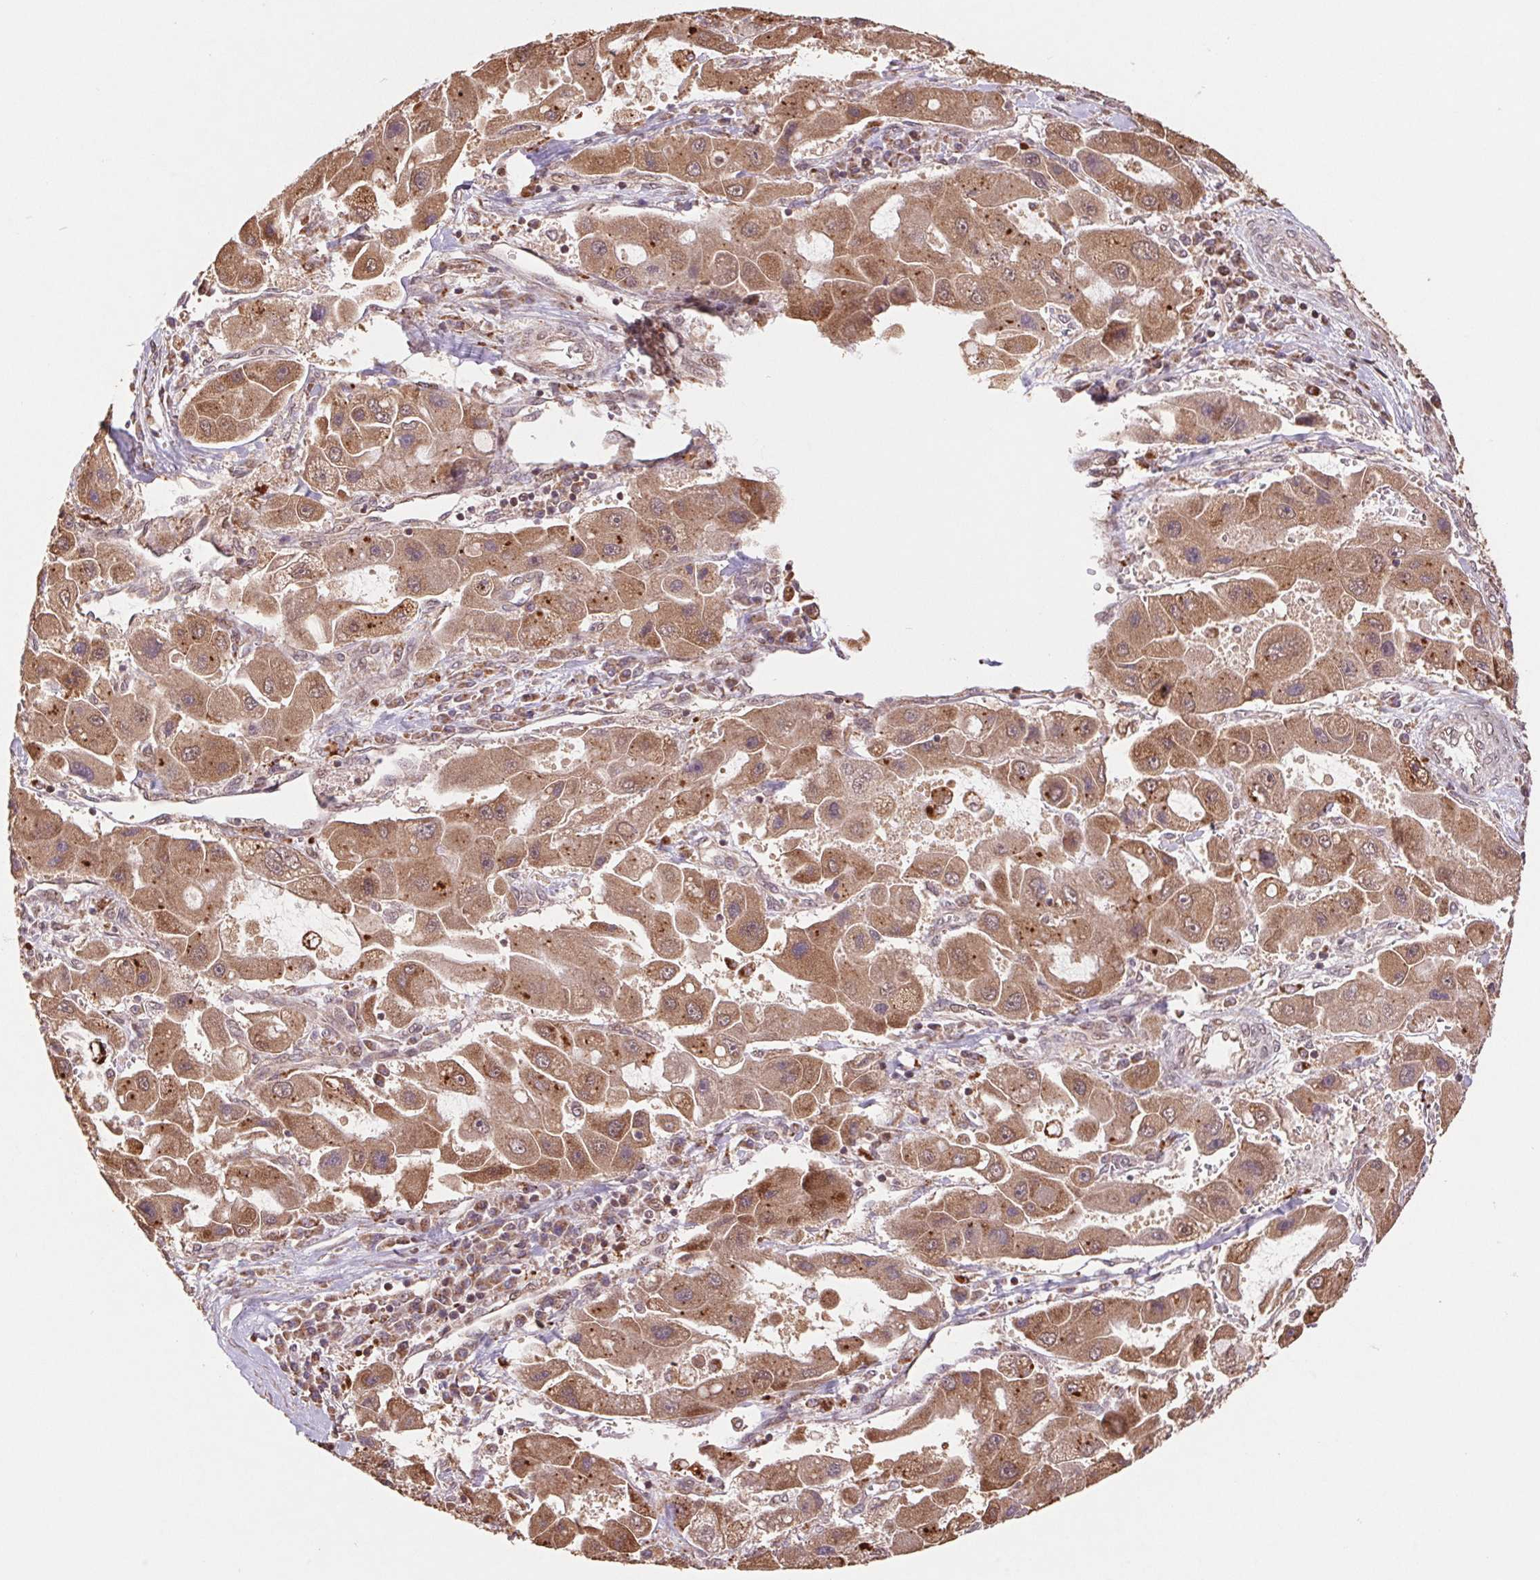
{"staining": {"intensity": "moderate", "quantity": ">75%", "location": "cytoplasmic/membranous"}, "tissue": "liver cancer", "cell_type": "Tumor cells", "image_type": "cancer", "snomed": [{"axis": "morphology", "description": "Carcinoma, Hepatocellular, NOS"}, {"axis": "topography", "description": "Liver"}], "caption": "Tumor cells exhibit medium levels of moderate cytoplasmic/membranous positivity in about >75% of cells in human liver hepatocellular carcinoma. Ihc stains the protein in brown and the nuclei are stained blue.", "gene": "PDHA1", "patient": {"sex": "male", "age": 24}}